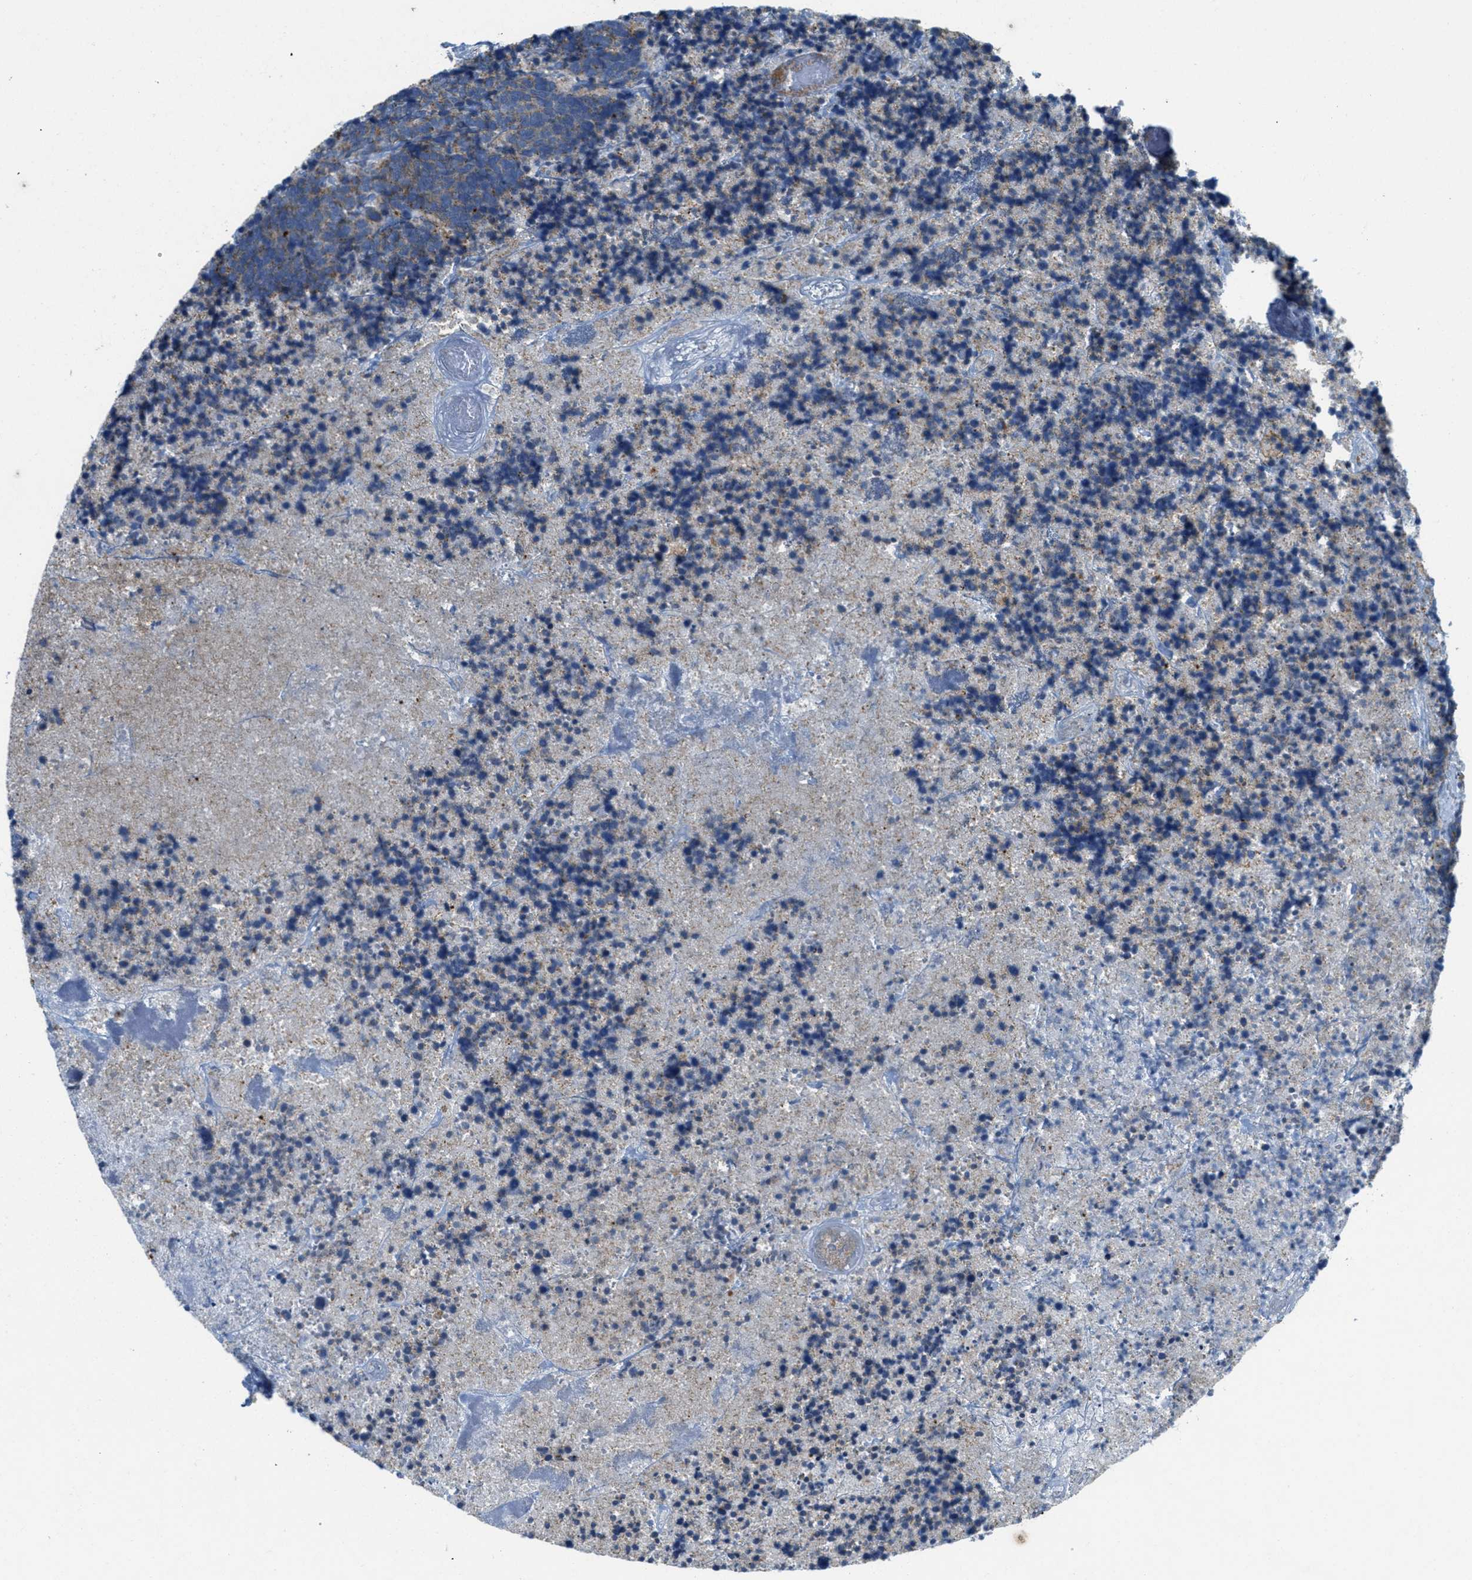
{"staining": {"intensity": "negative", "quantity": "none", "location": "none"}, "tissue": "carcinoid", "cell_type": "Tumor cells", "image_type": "cancer", "snomed": [{"axis": "morphology", "description": "Carcinoma, NOS"}, {"axis": "morphology", "description": "Carcinoid, malignant, NOS"}, {"axis": "topography", "description": "Urinary bladder"}], "caption": "There is no significant positivity in tumor cells of malignant carcinoid. (Immunohistochemistry, brightfield microscopy, high magnification).", "gene": "BTN3A1", "patient": {"sex": "male", "age": 57}}